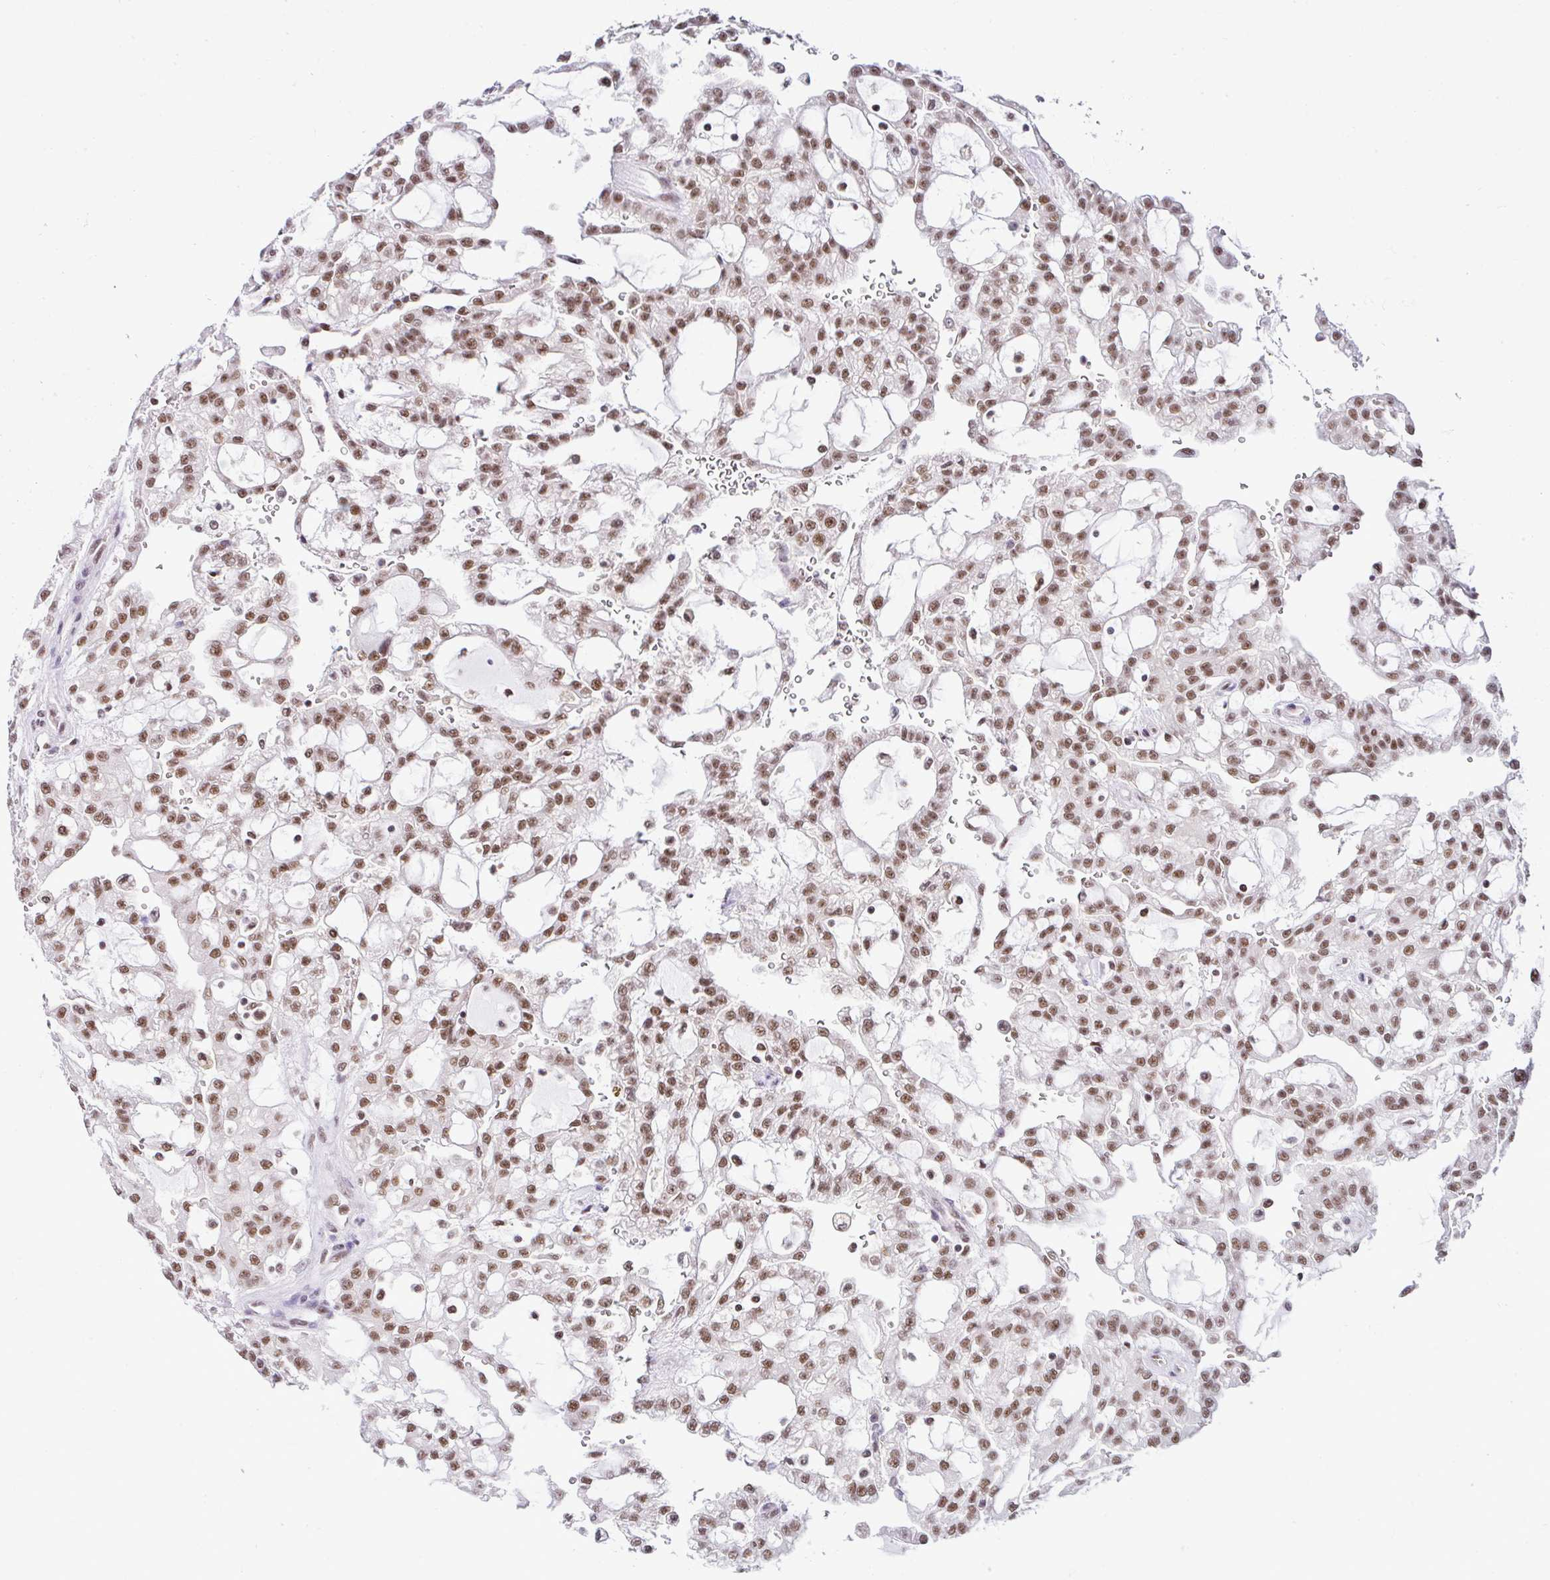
{"staining": {"intensity": "moderate", "quantity": ">75%", "location": "nuclear"}, "tissue": "renal cancer", "cell_type": "Tumor cells", "image_type": "cancer", "snomed": [{"axis": "morphology", "description": "Adenocarcinoma, NOS"}, {"axis": "topography", "description": "Kidney"}], "caption": "Protein staining by immunohistochemistry (IHC) reveals moderate nuclear positivity in about >75% of tumor cells in renal cancer. (DAB = brown stain, brightfield microscopy at high magnification).", "gene": "PTPN2", "patient": {"sex": "male", "age": 63}}